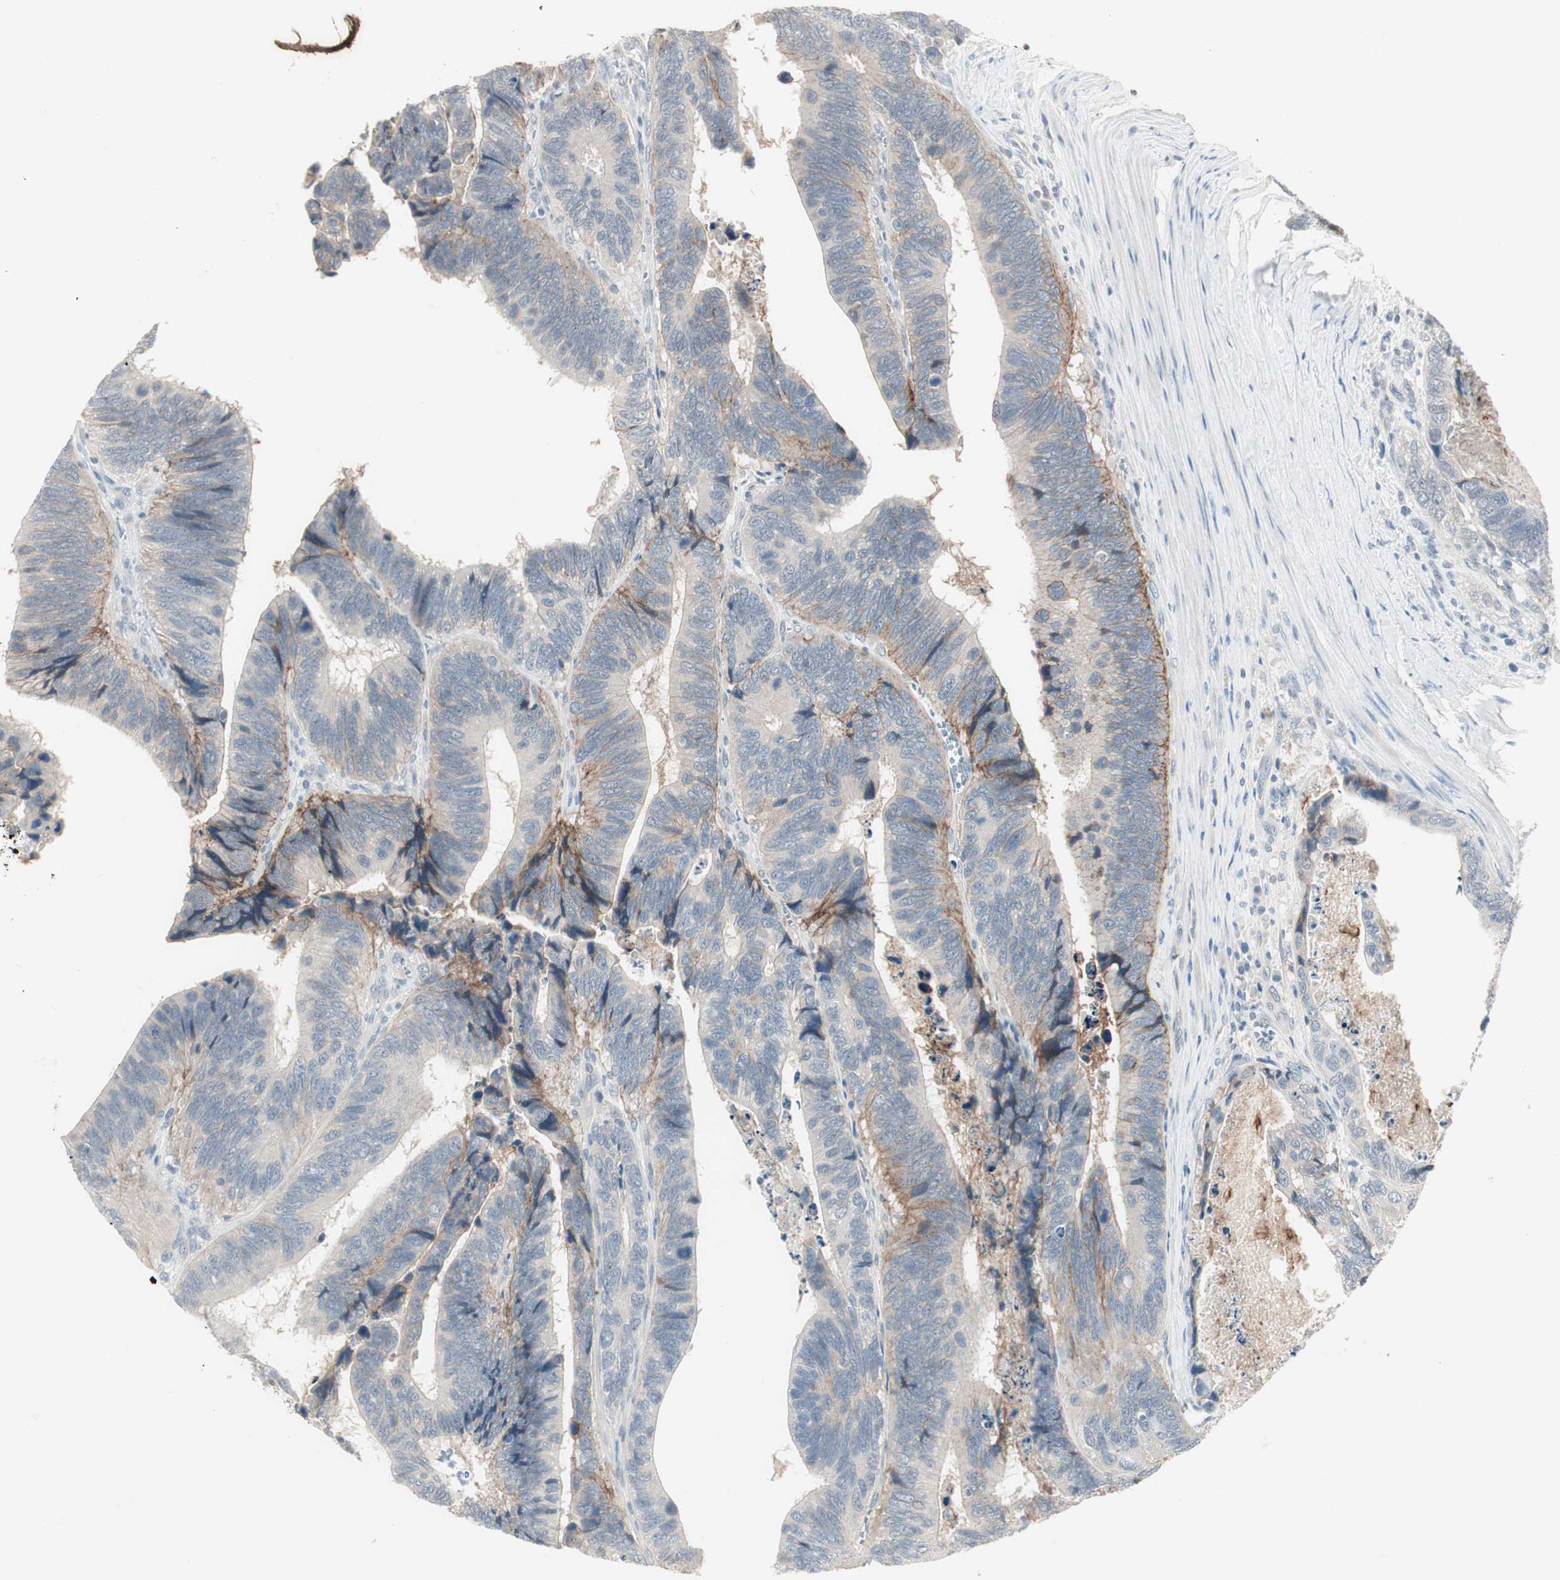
{"staining": {"intensity": "weak", "quantity": "25%-75%", "location": "cytoplasmic/membranous"}, "tissue": "colorectal cancer", "cell_type": "Tumor cells", "image_type": "cancer", "snomed": [{"axis": "morphology", "description": "Adenocarcinoma, NOS"}, {"axis": "topography", "description": "Colon"}], "caption": "Human colorectal adenocarcinoma stained with a brown dye exhibits weak cytoplasmic/membranous positive expression in approximately 25%-75% of tumor cells.", "gene": "ITGB4", "patient": {"sex": "male", "age": 72}}